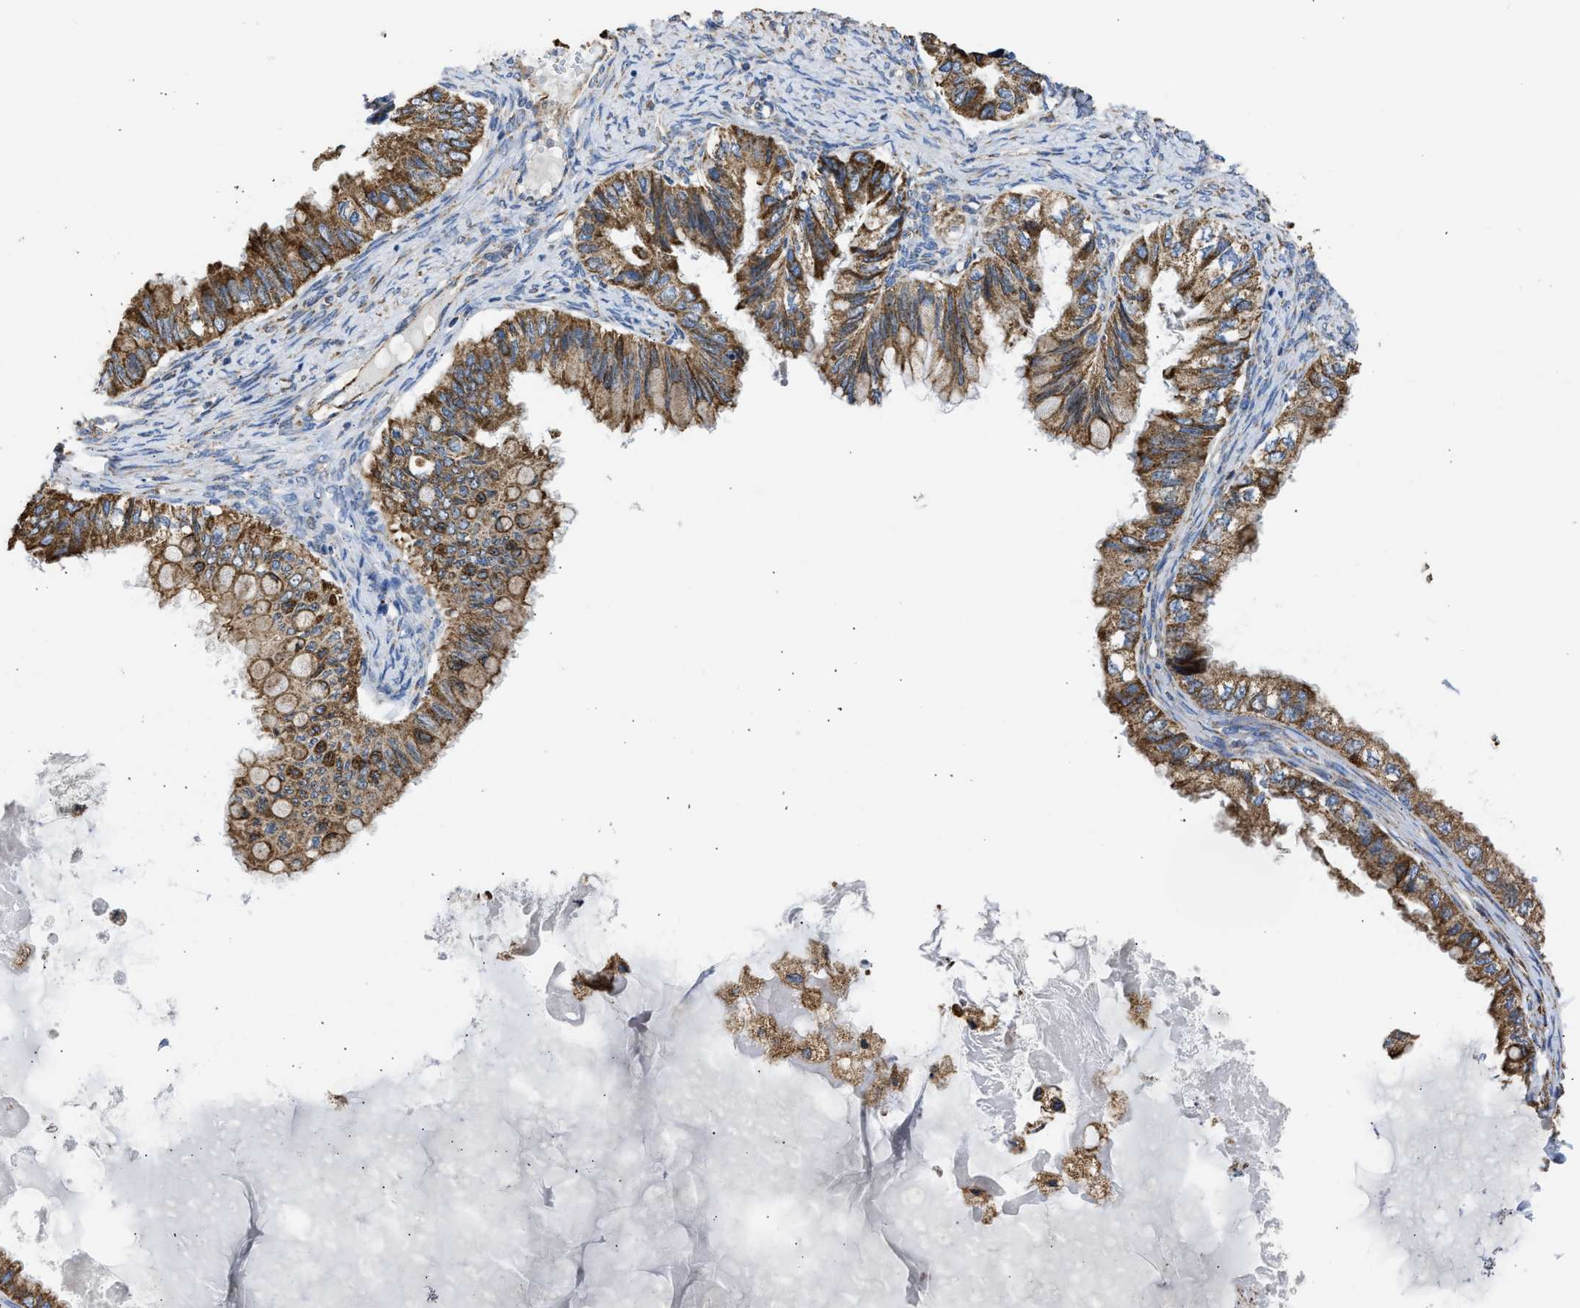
{"staining": {"intensity": "moderate", "quantity": ">75%", "location": "cytoplasmic/membranous"}, "tissue": "ovarian cancer", "cell_type": "Tumor cells", "image_type": "cancer", "snomed": [{"axis": "morphology", "description": "Cystadenocarcinoma, mucinous, NOS"}, {"axis": "topography", "description": "Ovary"}], "caption": "Protein analysis of mucinous cystadenocarcinoma (ovarian) tissue exhibits moderate cytoplasmic/membranous expression in about >75% of tumor cells. The staining was performed using DAB (3,3'-diaminobenzidine), with brown indicating positive protein expression. Nuclei are stained blue with hematoxylin.", "gene": "CYCS", "patient": {"sex": "female", "age": 80}}